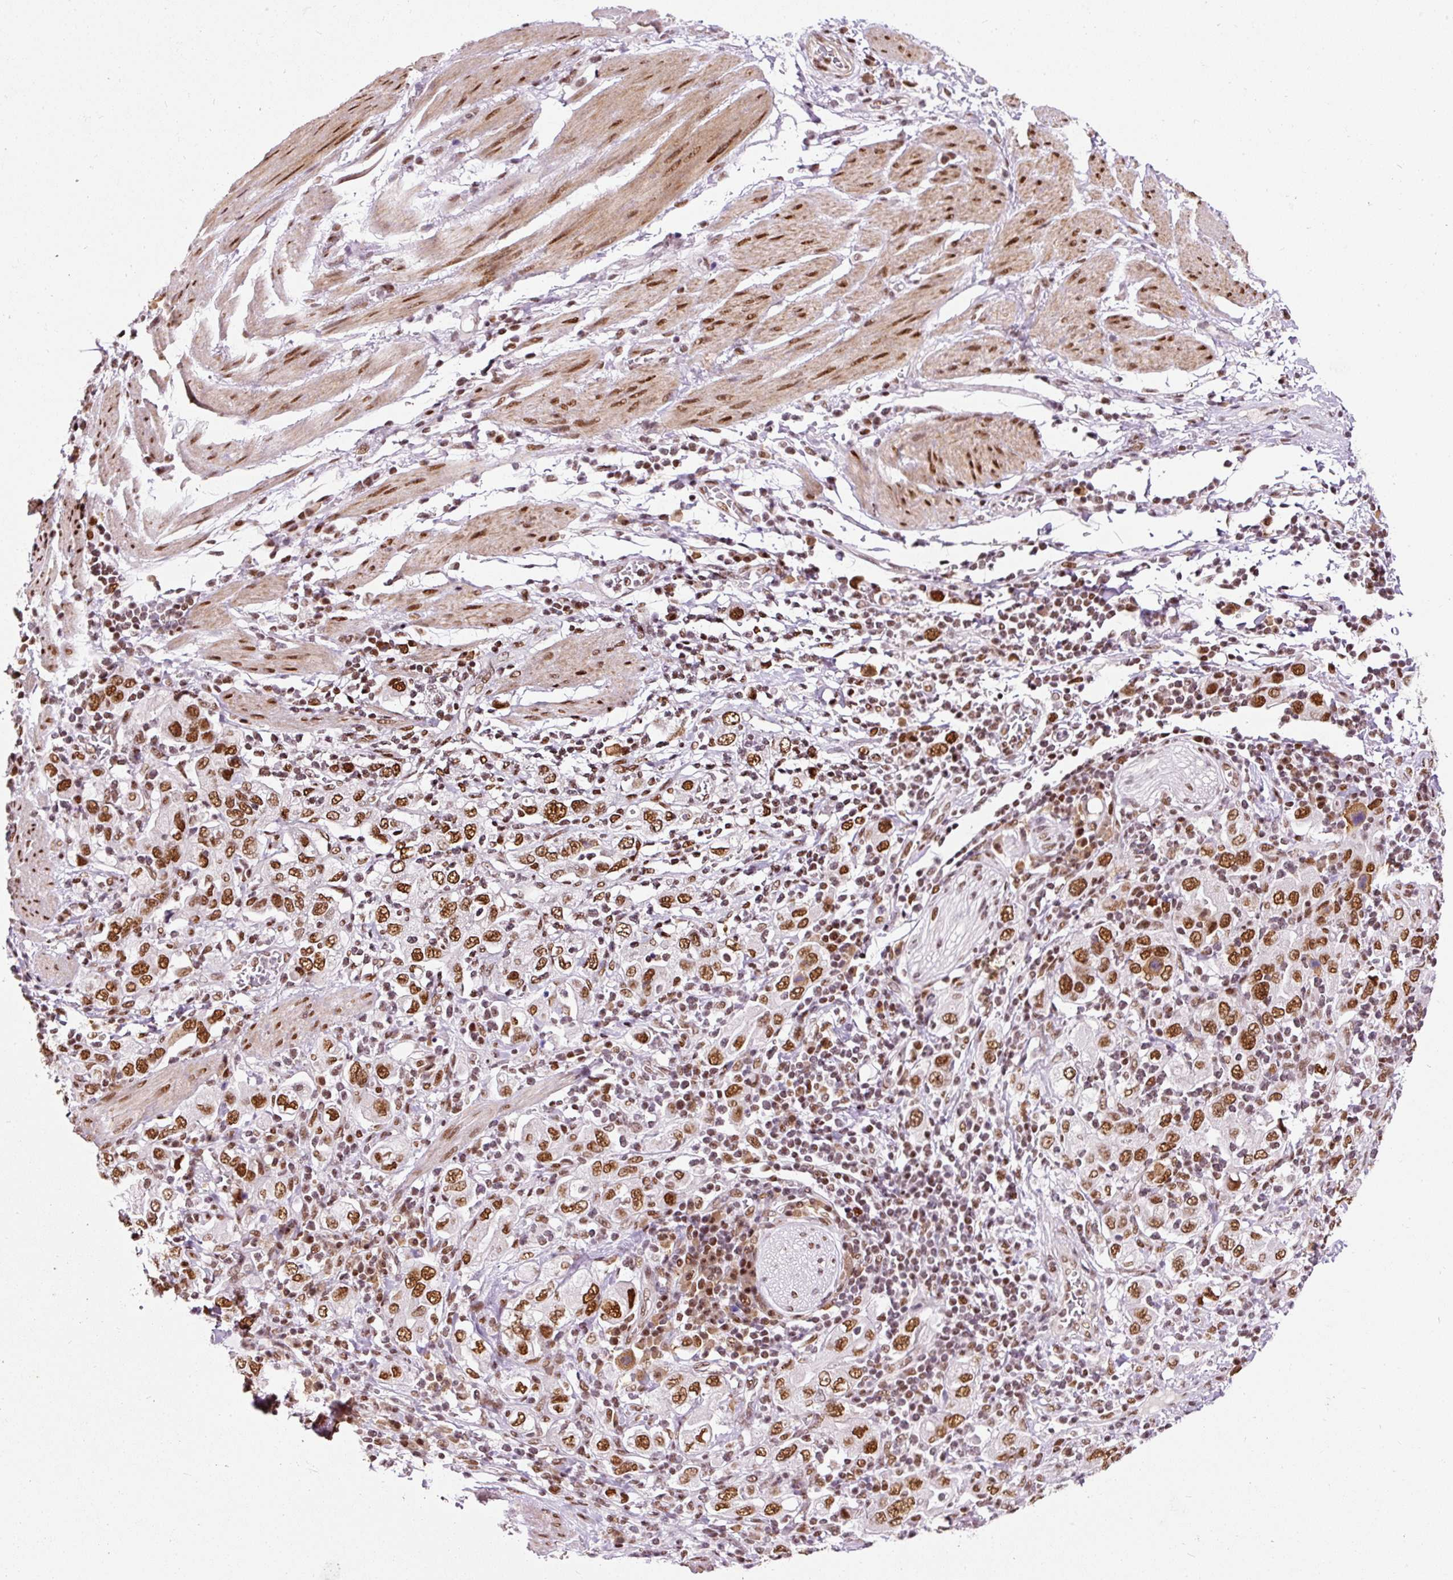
{"staining": {"intensity": "strong", "quantity": ">75%", "location": "nuclear"}, "tissue": "stomach cancer", "cell_type": "Tumor cells", "image_type": "cancer", "snomed": [{"axis": "morphology", "description": "Adenocarcinoma, NOS"}, {"axis": "topography", "description": "Stomach, upper"}, {"axis": "topography", "description": "Stomach"}], "caption": "Adenocarcinoma (stomach) tissue displays strong nuclear positivity in about >75% of tumor cells", "gene": "HNRNPC", "patient": {"sex": "male", "age": 62}}